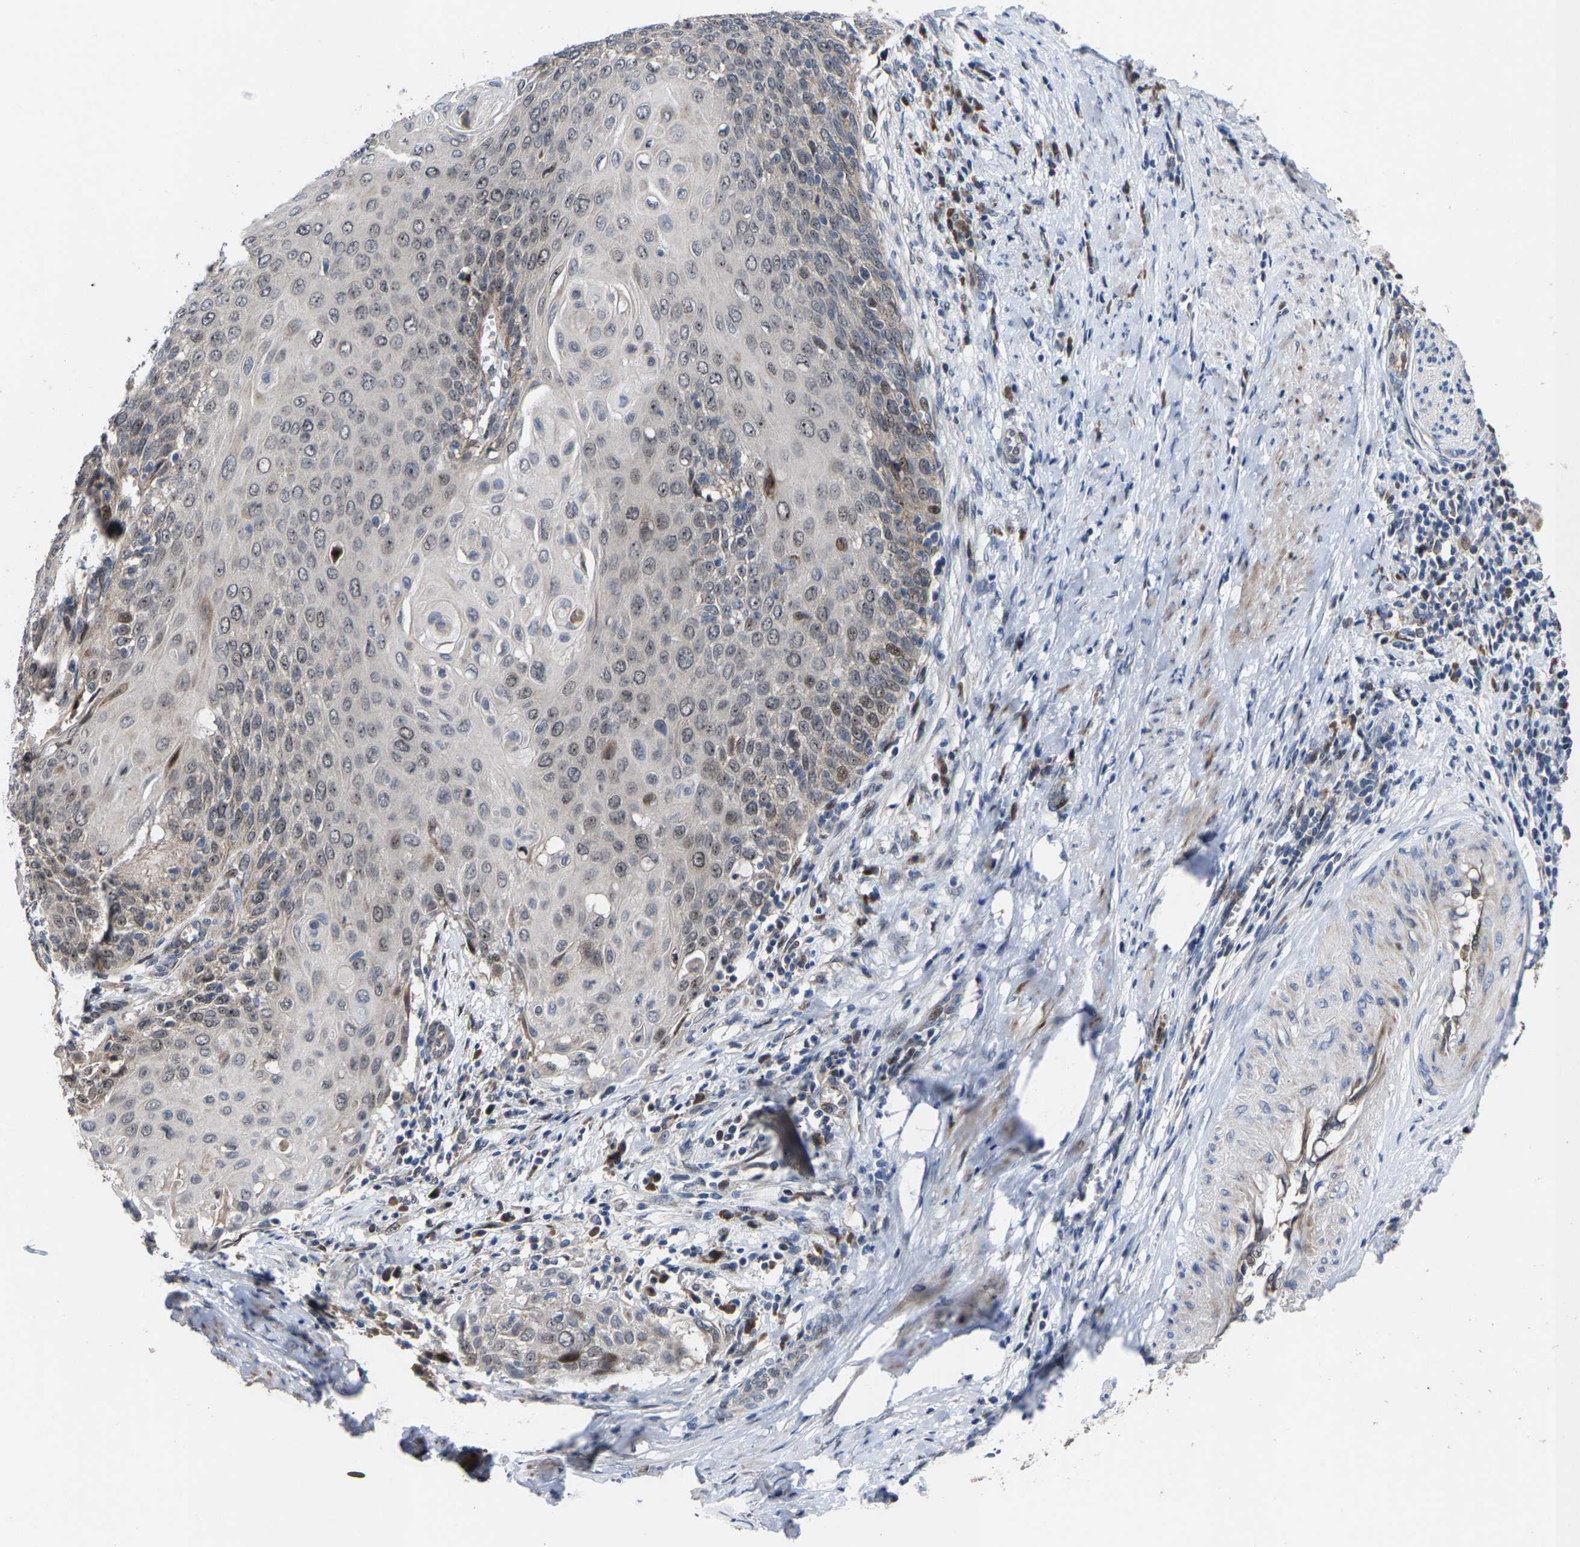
{"staining": {"intensity": "weak", "quantity": "25%-75%", "location": "nuclear"}, "tissue": "cervical cancer", "cell_type": "Tumor cells", "image_type": "cancer", "snomed": [{"axis": "morphology", "description": "Squamous cell carcinoma, NOS"}, {"axis": "topography", "description": "Cervix"}], "caption": "Immunohistochemistry (IHC) image of squamous cell carcinoma (cervical) stained for a protein (brown), which demonstrates low levels of weak nuclear expression in approximately 25%-75% of tumor cells.", "gene": "HAUS6", "patient": {"sex": "female", "age": 39}}